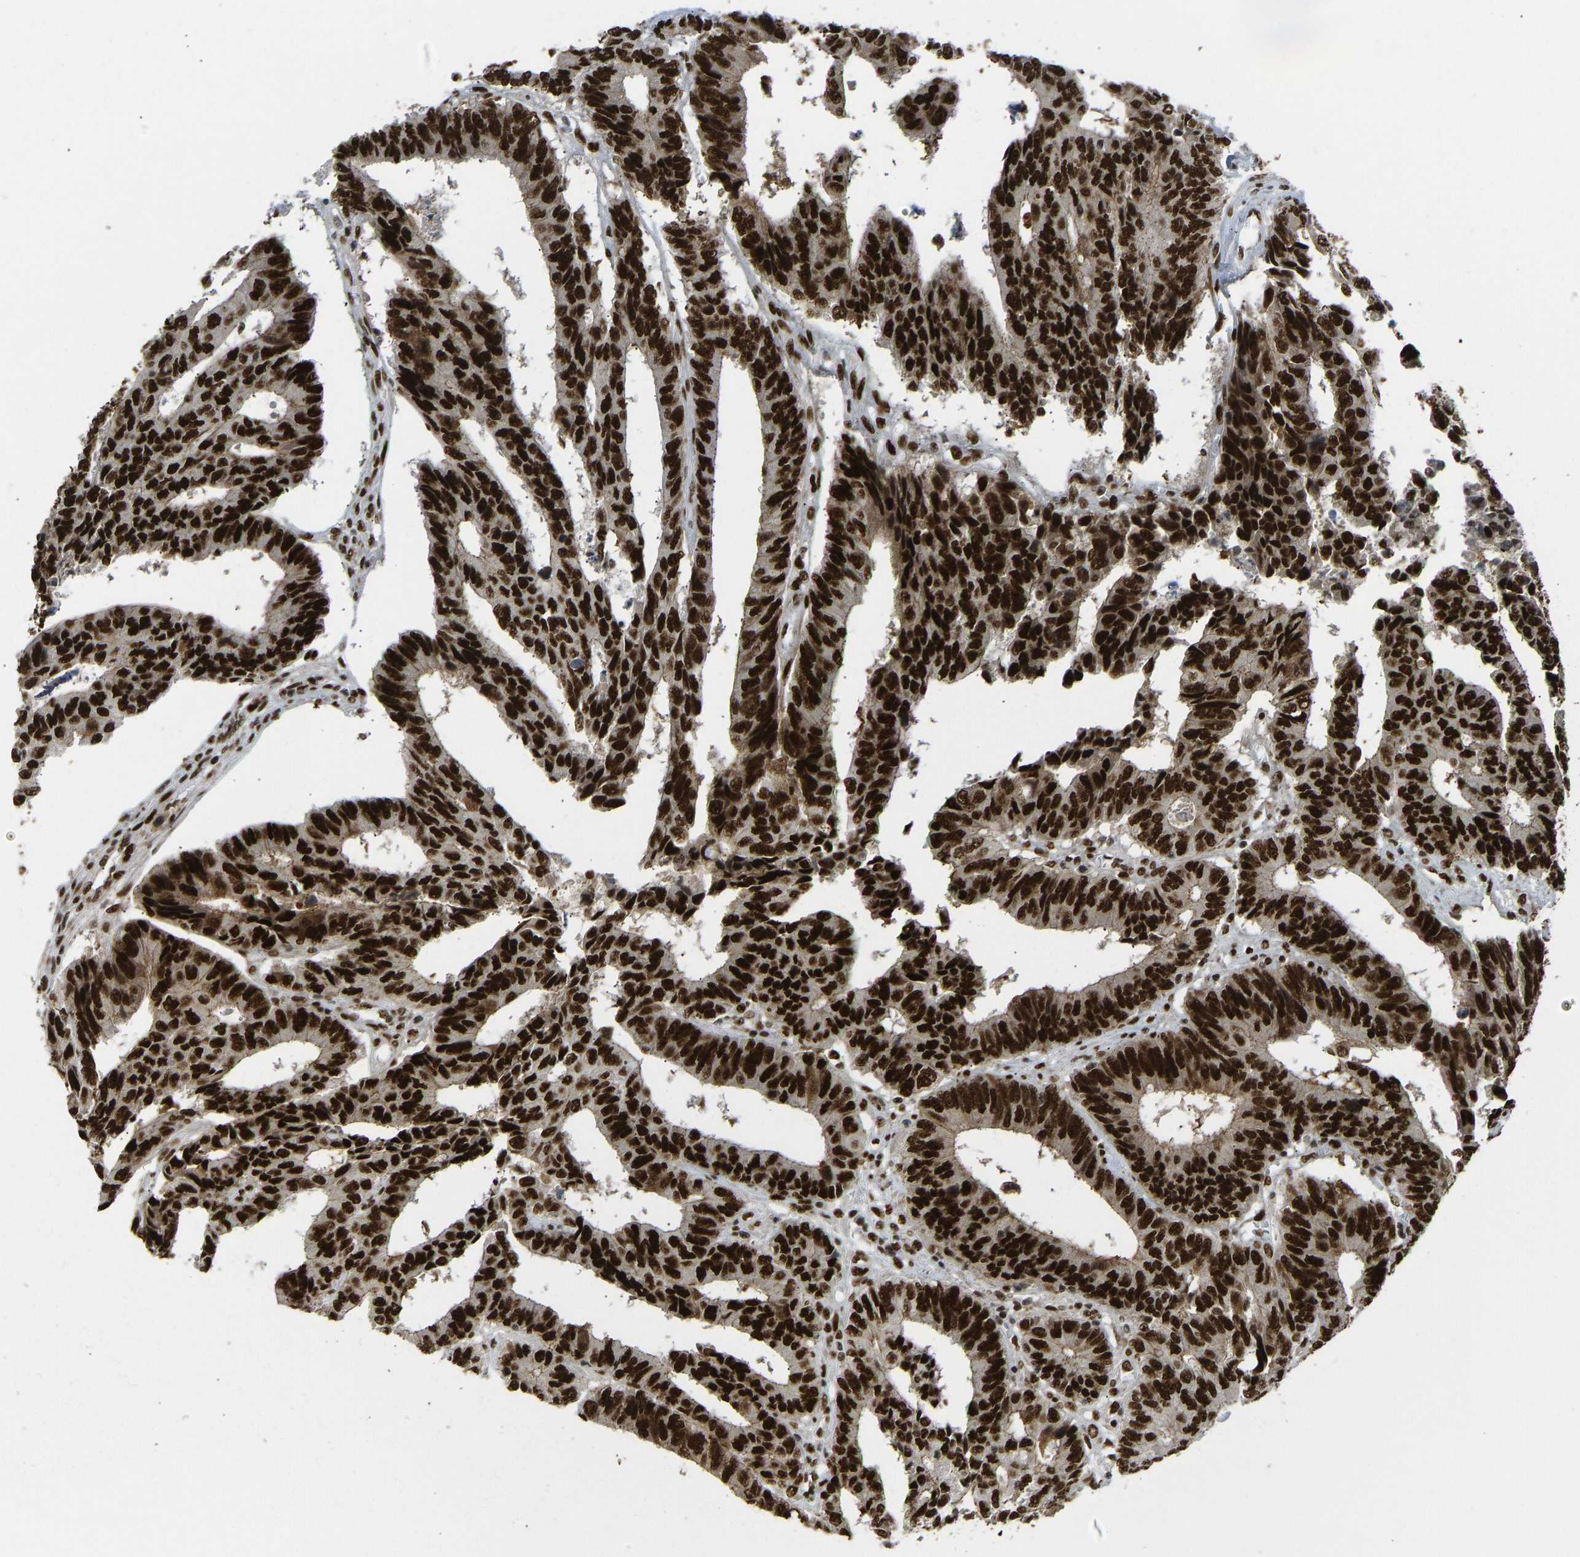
{"staining": {"intensity": "strong", "quantity": ">75%", "location": "nuclear"}, "tissue": "colorectal cancer", "cell_type": "Tumor cells", "image_type": "cancer", "snomed": [{"axis": "morphology", "description": "Adenocarcinoma, NOS"}, {"axis": "topography", "description": "Rectum"}], "caption": "Immunohistochemical staining of colorectal adenocarcinoma reveals high levels of strong nuclear protein staining in approximately >75% of tumor cells. The protein of interest is stained brown, and the nuclei are stained in blue (DAB (3,3'-diaminobenzidine) IHC with brightfield microscopy, high magnification).", "gene": "FOXK1", "patient": {"sex": "male", "age": 84}}